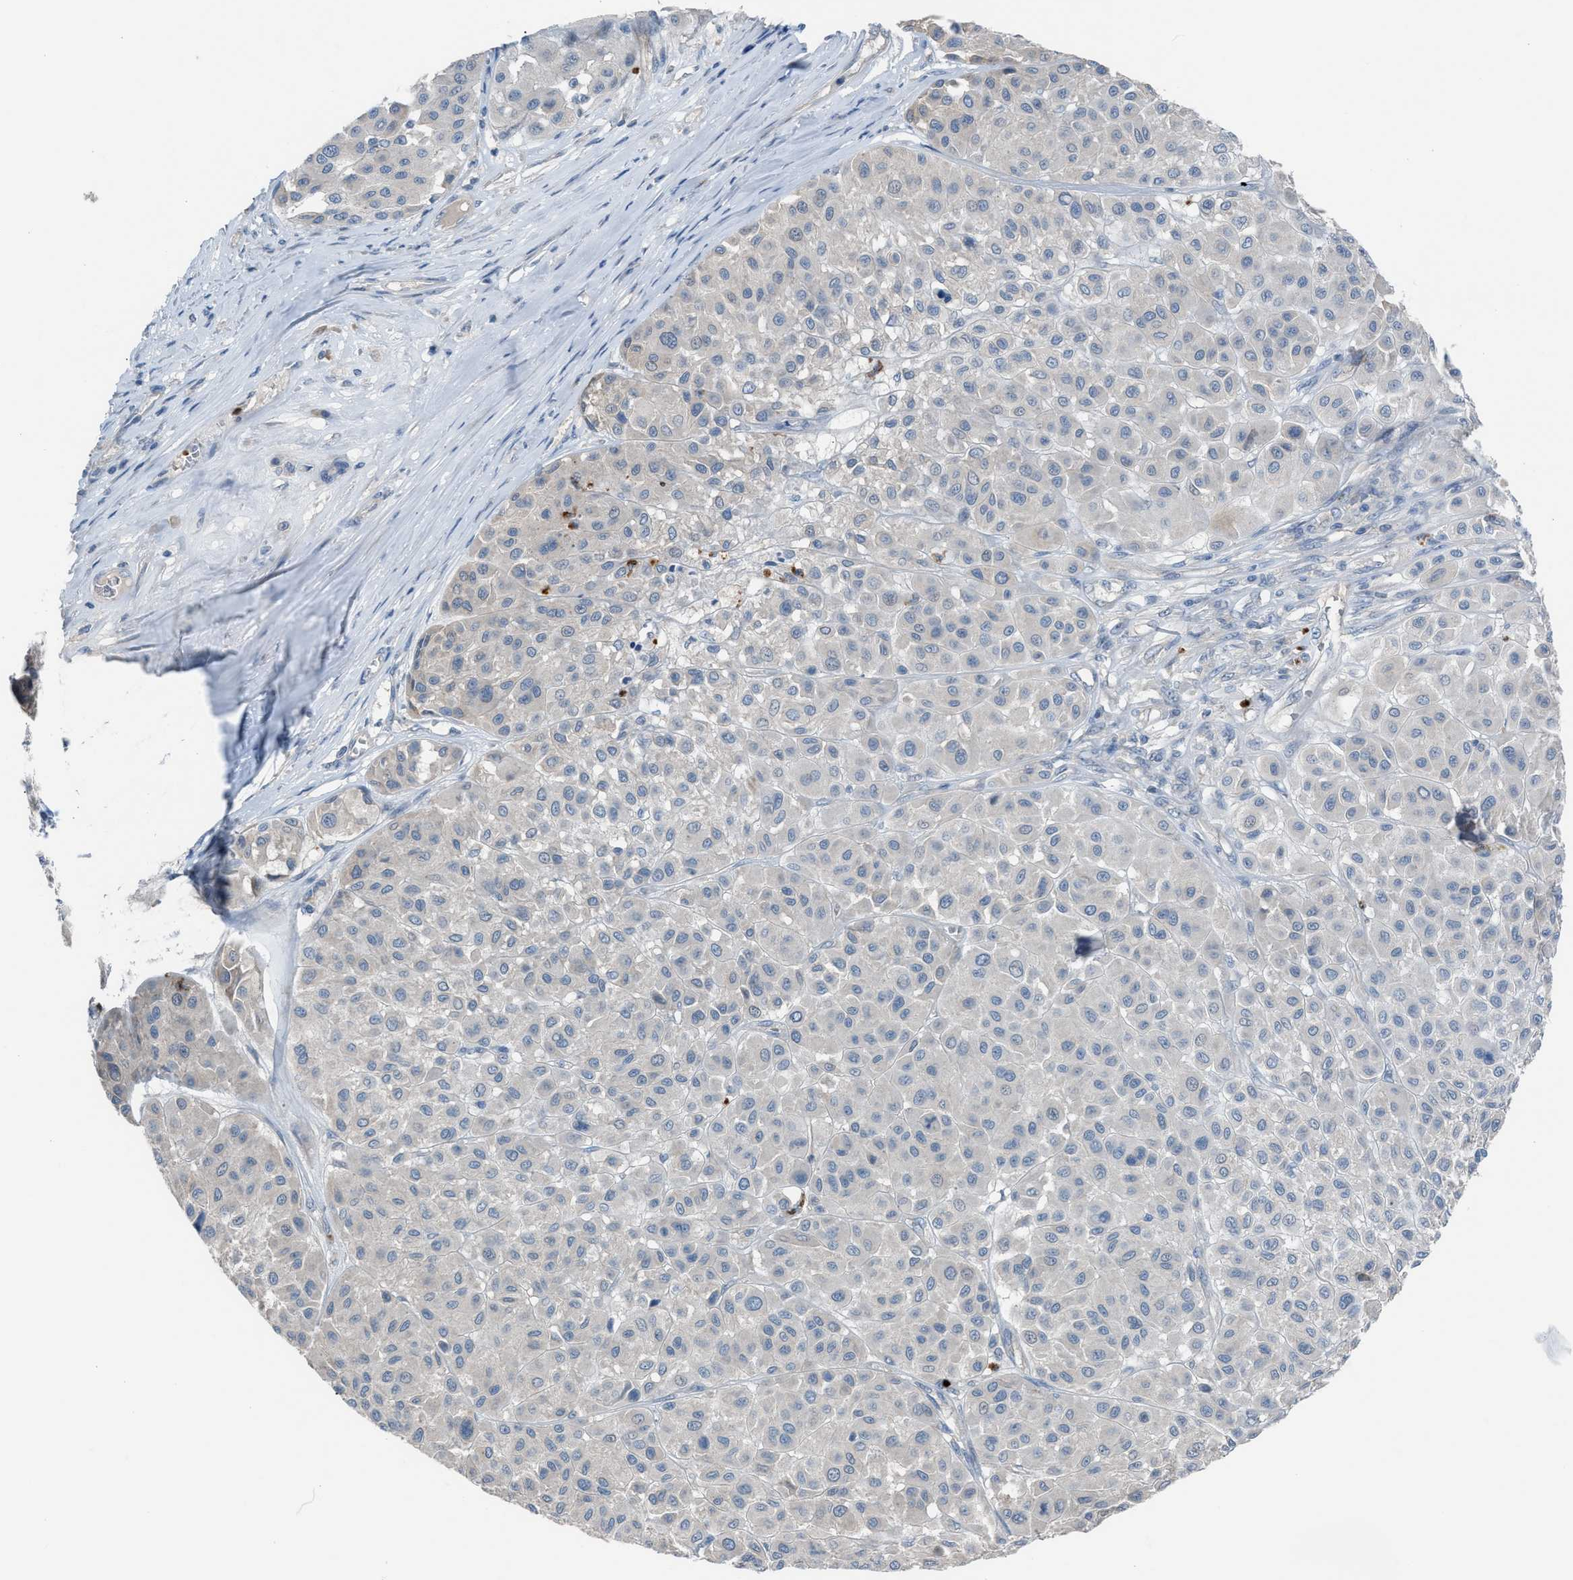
{"staining": {"intensity": "negative", "quantity": "none", "location": "none"}, "tissue": "melanoma", "cell_type": "Tumor cells", "image_type": "cancer", "snomed": [{"axis": "morphology", "description": "Malignant melanoma, Metastatic site"}, {"axis": "topography", "description": "Soft tissue"}], "caption": "Tumor cells show no significant protein positivity in malignant melanoma (metastatic site). The staining is performed using DAB brown chromogen with nuclei counter-stained in using hematoxylin.", "gene": "CFAP77", "patient": {"sex": "male", "age": 41}}